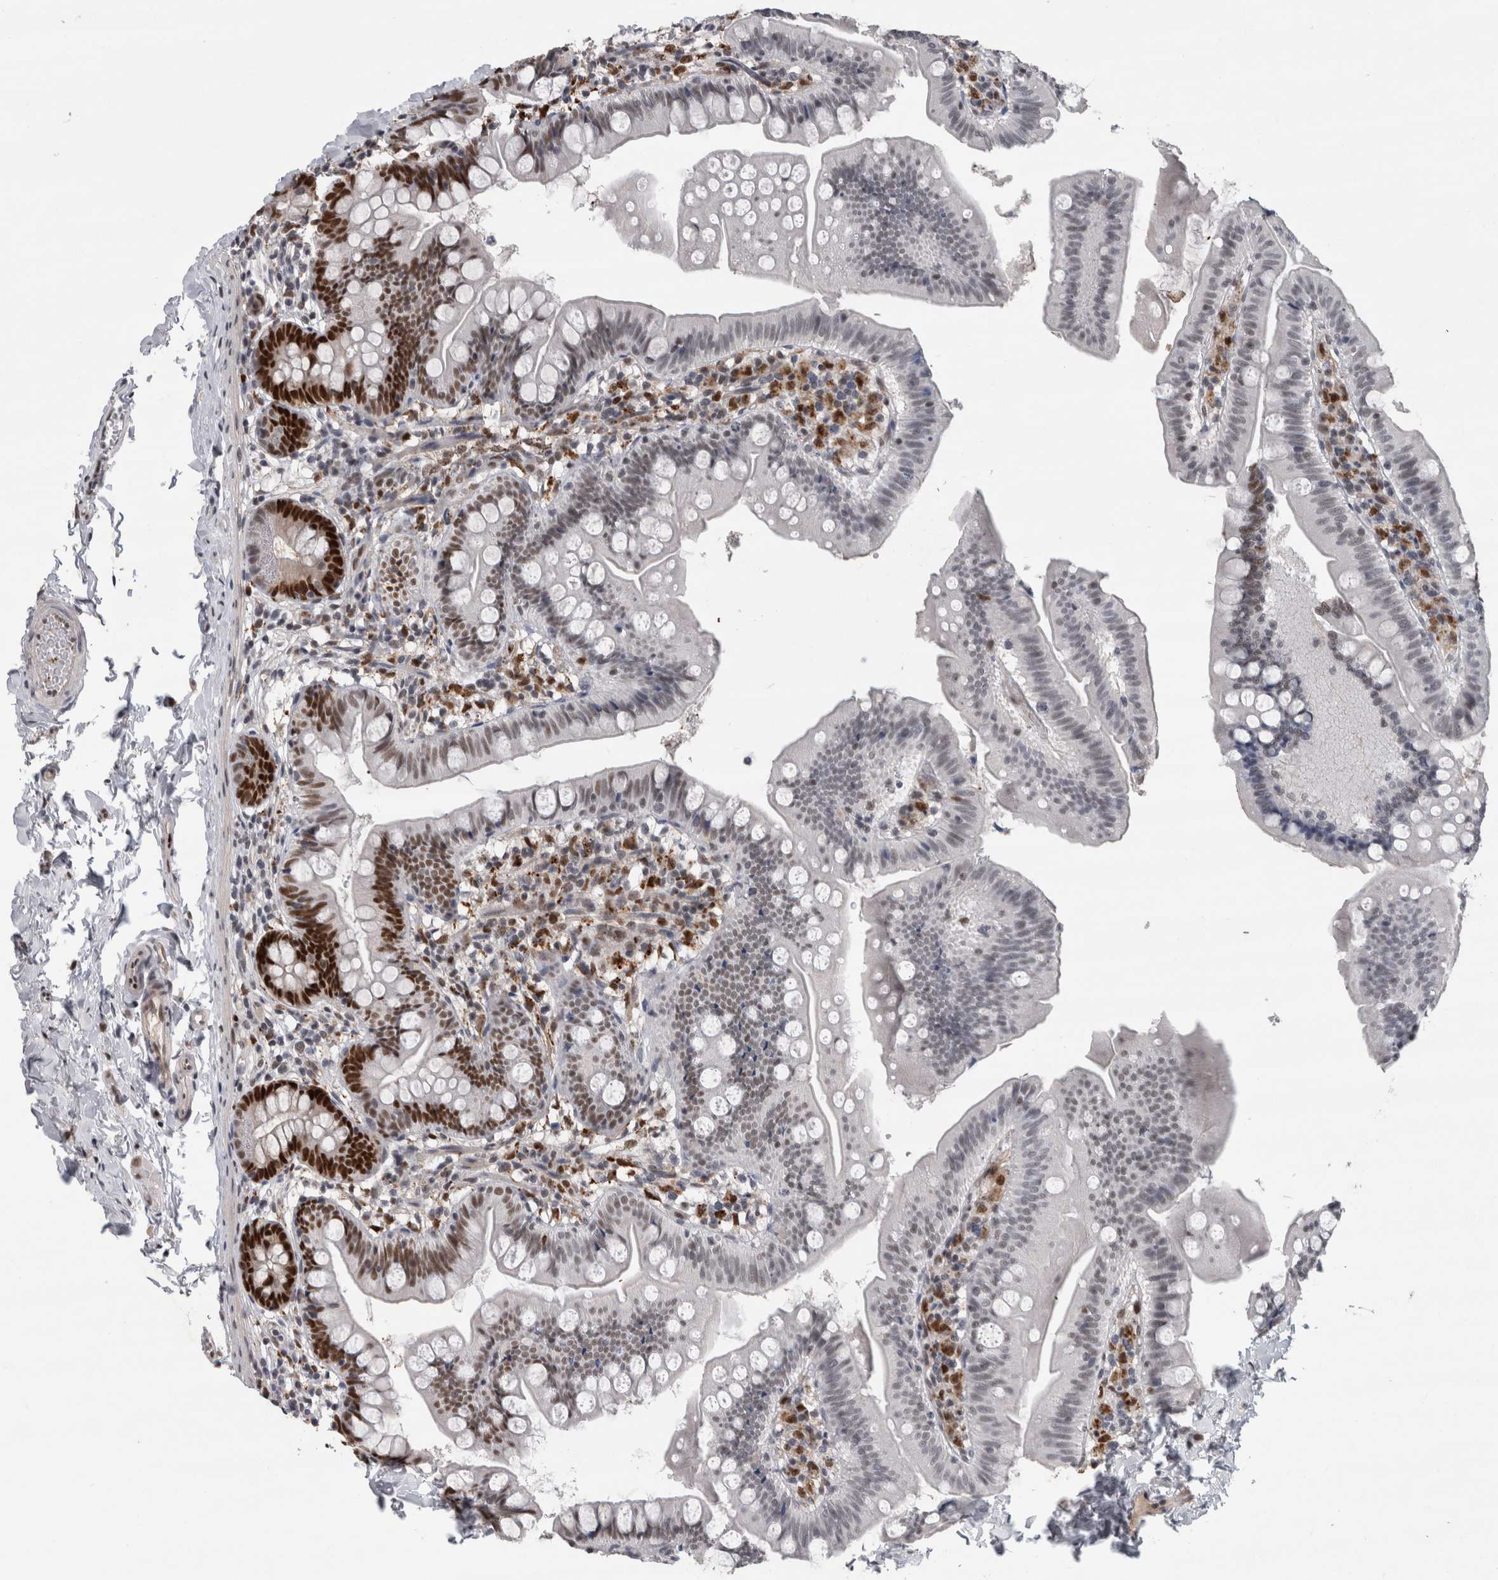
{"staining": {"intensity": "strong", "quantity": "25%-75%", "location": "nuclear"}, "tissue": "small intestine", "cell_type": "Glandular cells", "image_type": "normal", "snomed": [{"axis": "morphology", "description": "Normal tissue, NOS"}, {"axis": "topography", "description": "Small intestine"}], "caption": "Brown immunohistochemical staining in benign human small intestine displays strong nuclear expression in about 25%-75% of glandular cells. Immunohistochemistry stains the protein in brown and the nuclei are stained blue.", "gene": "POLD2", "patient": {"sex": "male", "age": 7}}